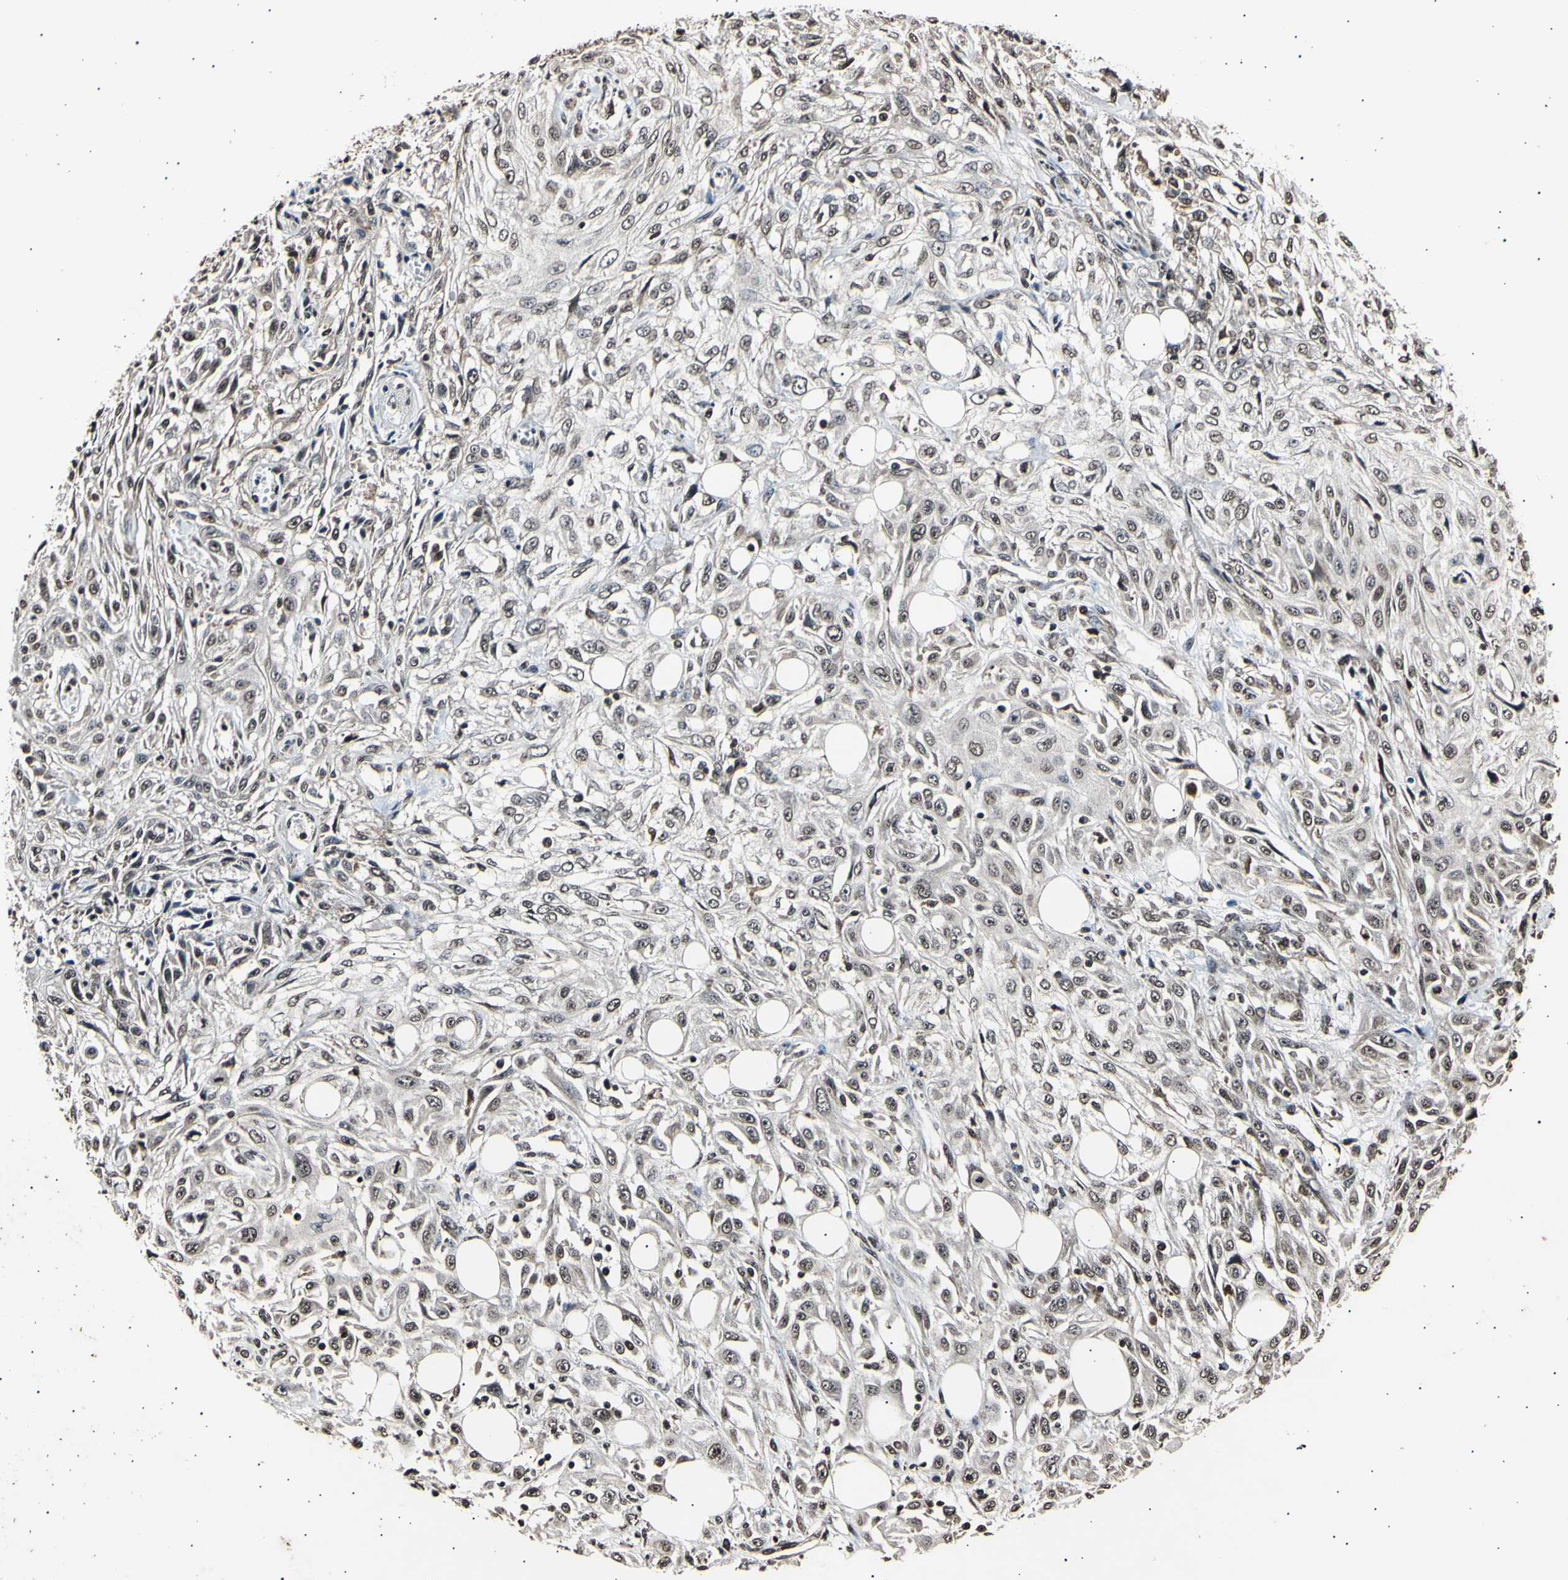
{"staining": {"intensity": "moderate", "quantity": ">75%", "location": "nuclear"}, "tissue": "skin cancer", "cell_type": "Tumor cells", "image_type": "cancer", "snomed": [{"axis": "morphology", "description": "Squamous cell carcinoma, NOS"}, {"axis": "morphology", "description": "Squamous cell carcinoma, metastatic, NOS"}, {"axis": "topography", "description": "Skin"}, {"axis": "topography", "description": "Lymph node"}], "caption": "Human skin cancer (metastatic squamous cell carcinoma) stained for a protein (brown) exhibits moderate nuclear positive expression in about >75% of tumor cells.", "gene": "ANAPC7", "patient": {"sex": "male", "age": 75}}